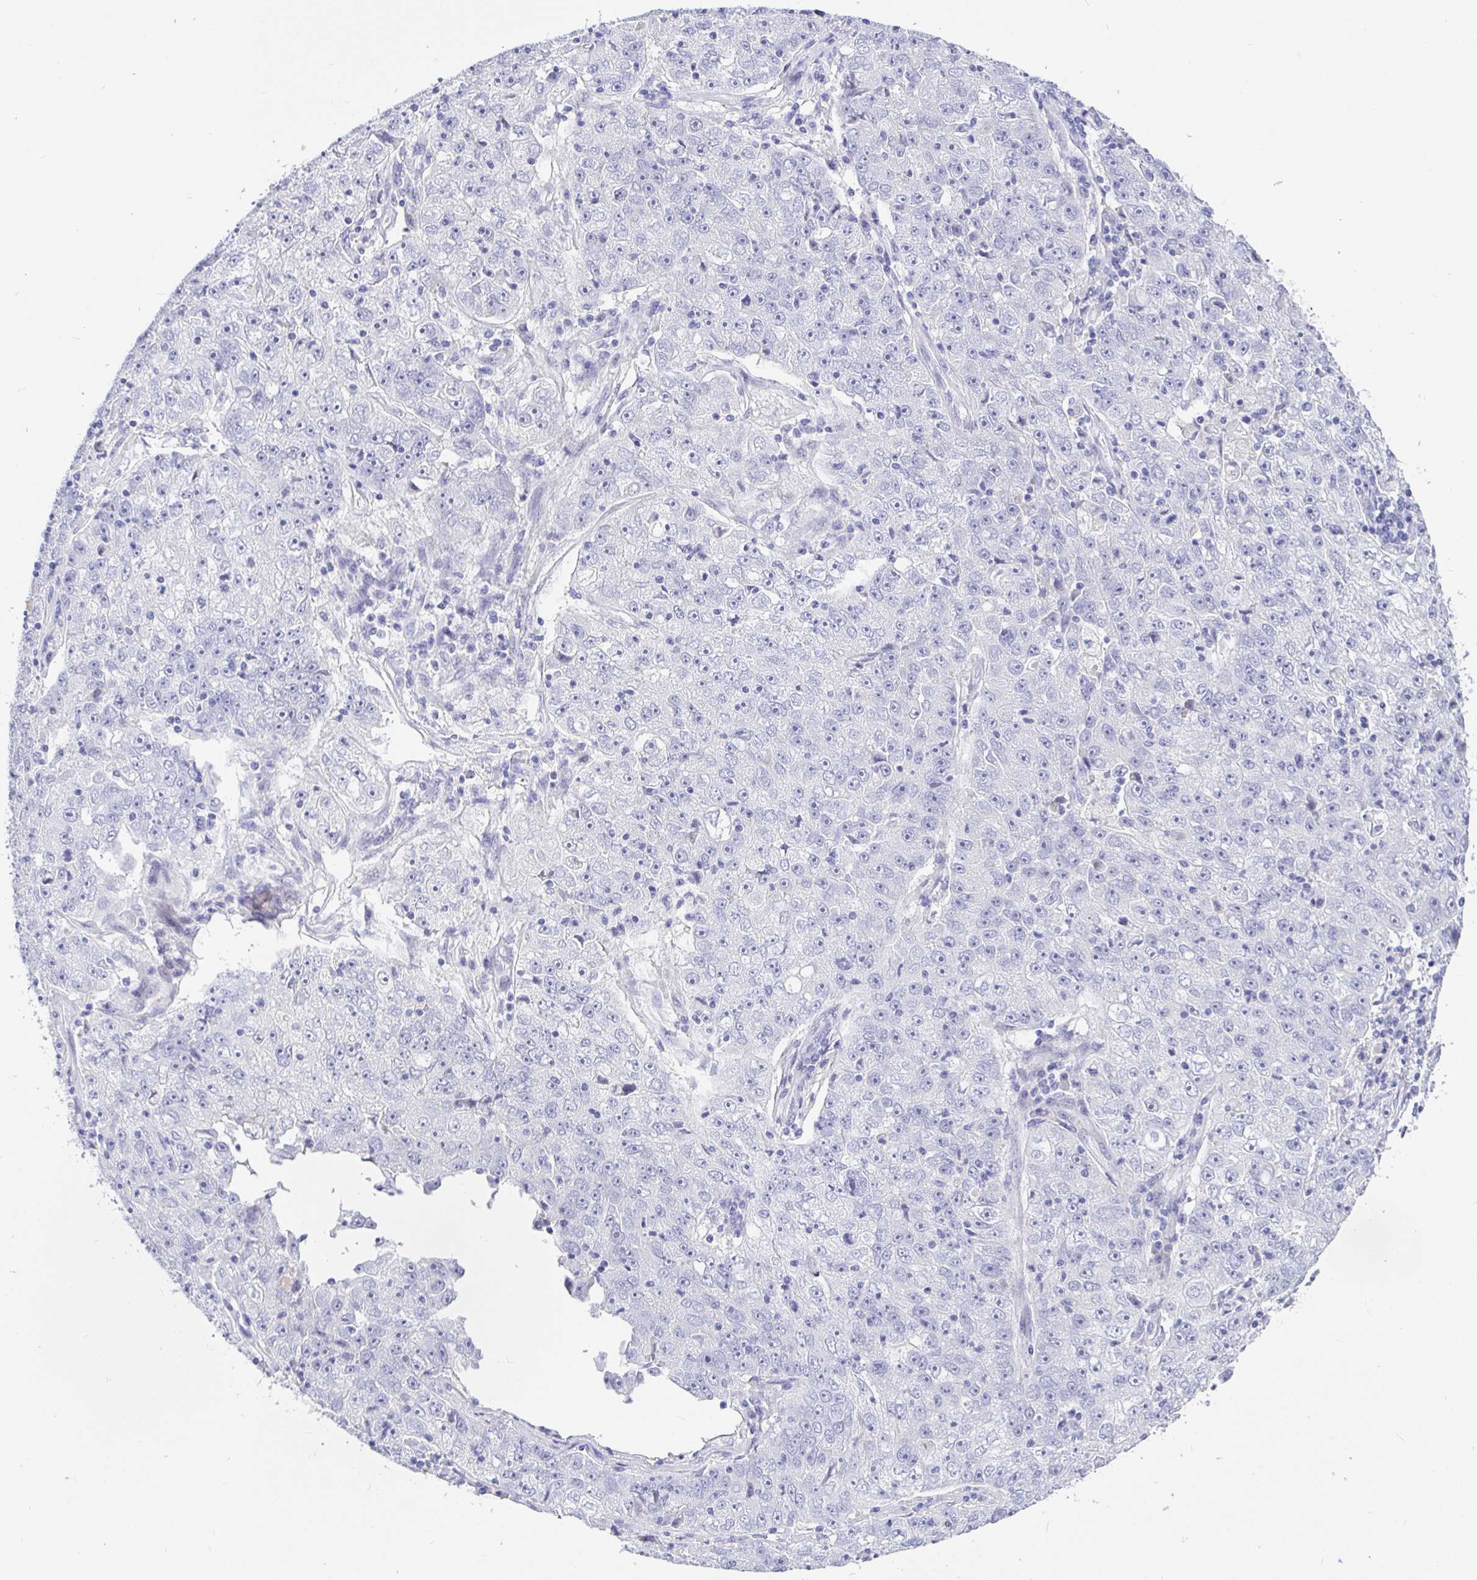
{"staining": {"intensity": "negative", "quantity": "none", "location": "none"}, "tissue": "lung cancer", "cell_type": "Tumor cells", "image_type": "cancer", "snomed": [{"axis": "morphology", "description": "Normal morphology"}, {"axis": "morphology", "description": "Adenocarcinoma, NOS"}, {"axis": "topography", "description": "Lymph node"}, {"axis": "topography", "description": "Lung"}], "caption": "Immunohistochemistry micrograph of neoplastic tissue: human lung adenocarcinoma stained with DAB (3,3'-diaminobenzidine) shows no significant protein staining in tumor cells.", "gene": "TPTE", "patient": {"sex": "female", "age": 57}}